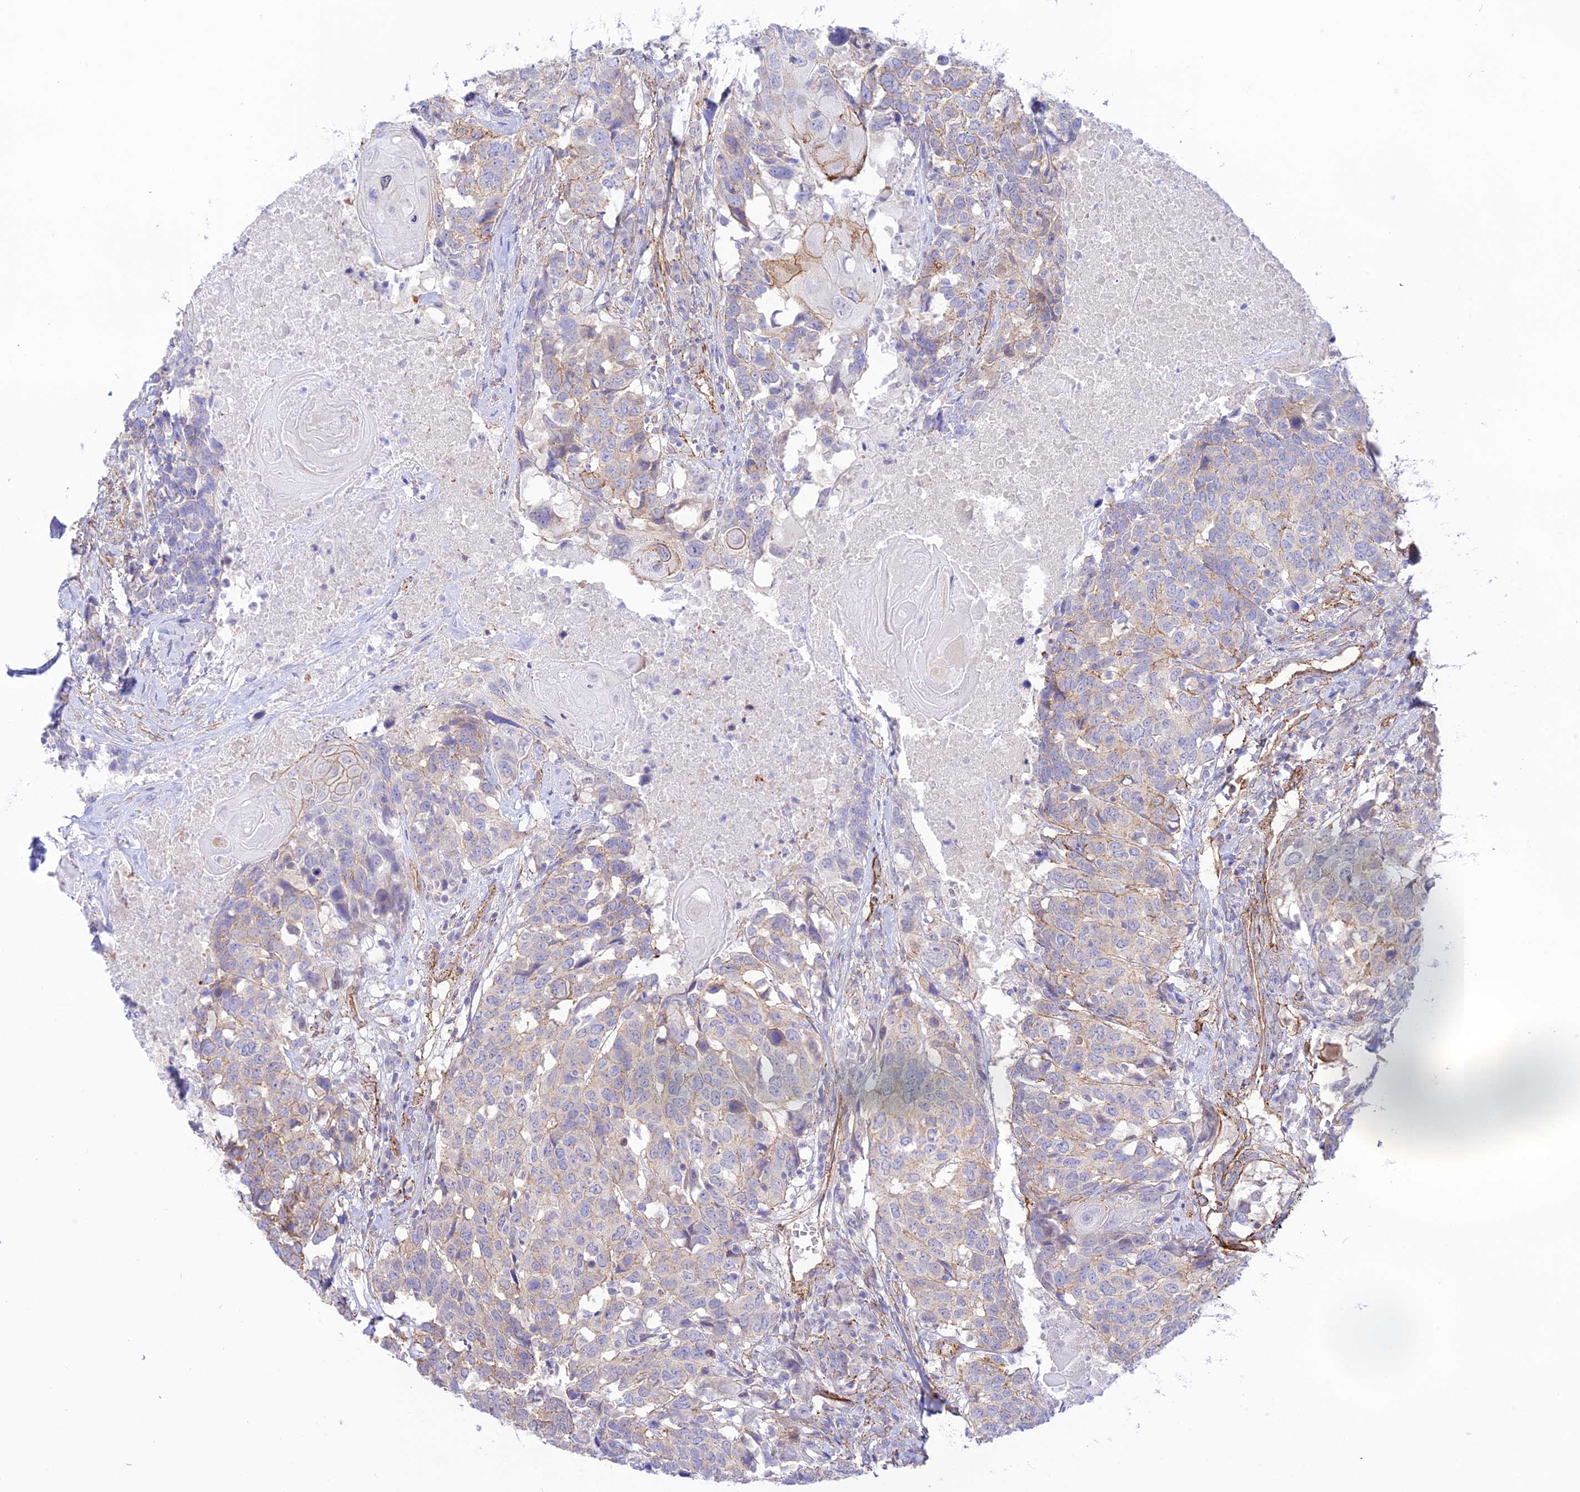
{"staining": {"intensity": "weak", "quantity": "<25%", "location": "cytoplasmic/membranous"}, "tissue": "head and neck cancer", "cell_type": "Tumor cells", "image_type": "cancer", "snomed": [{"axis": "morphology", "description": "Squamous cell carcinoma, NOS"}, {"axis": "topography", "description": "Head-Neck"}], "caption": "The immunohistochemistry (IHC) photomicrograph has no significant expression in tumor cells of squamous cell carcinoma (head and neck) tissue. (Immunohistochemistry, brightfield microscopy, high magnification).", "gene": "YPEL5", "patient": {"sex": "male", "age": 66}}